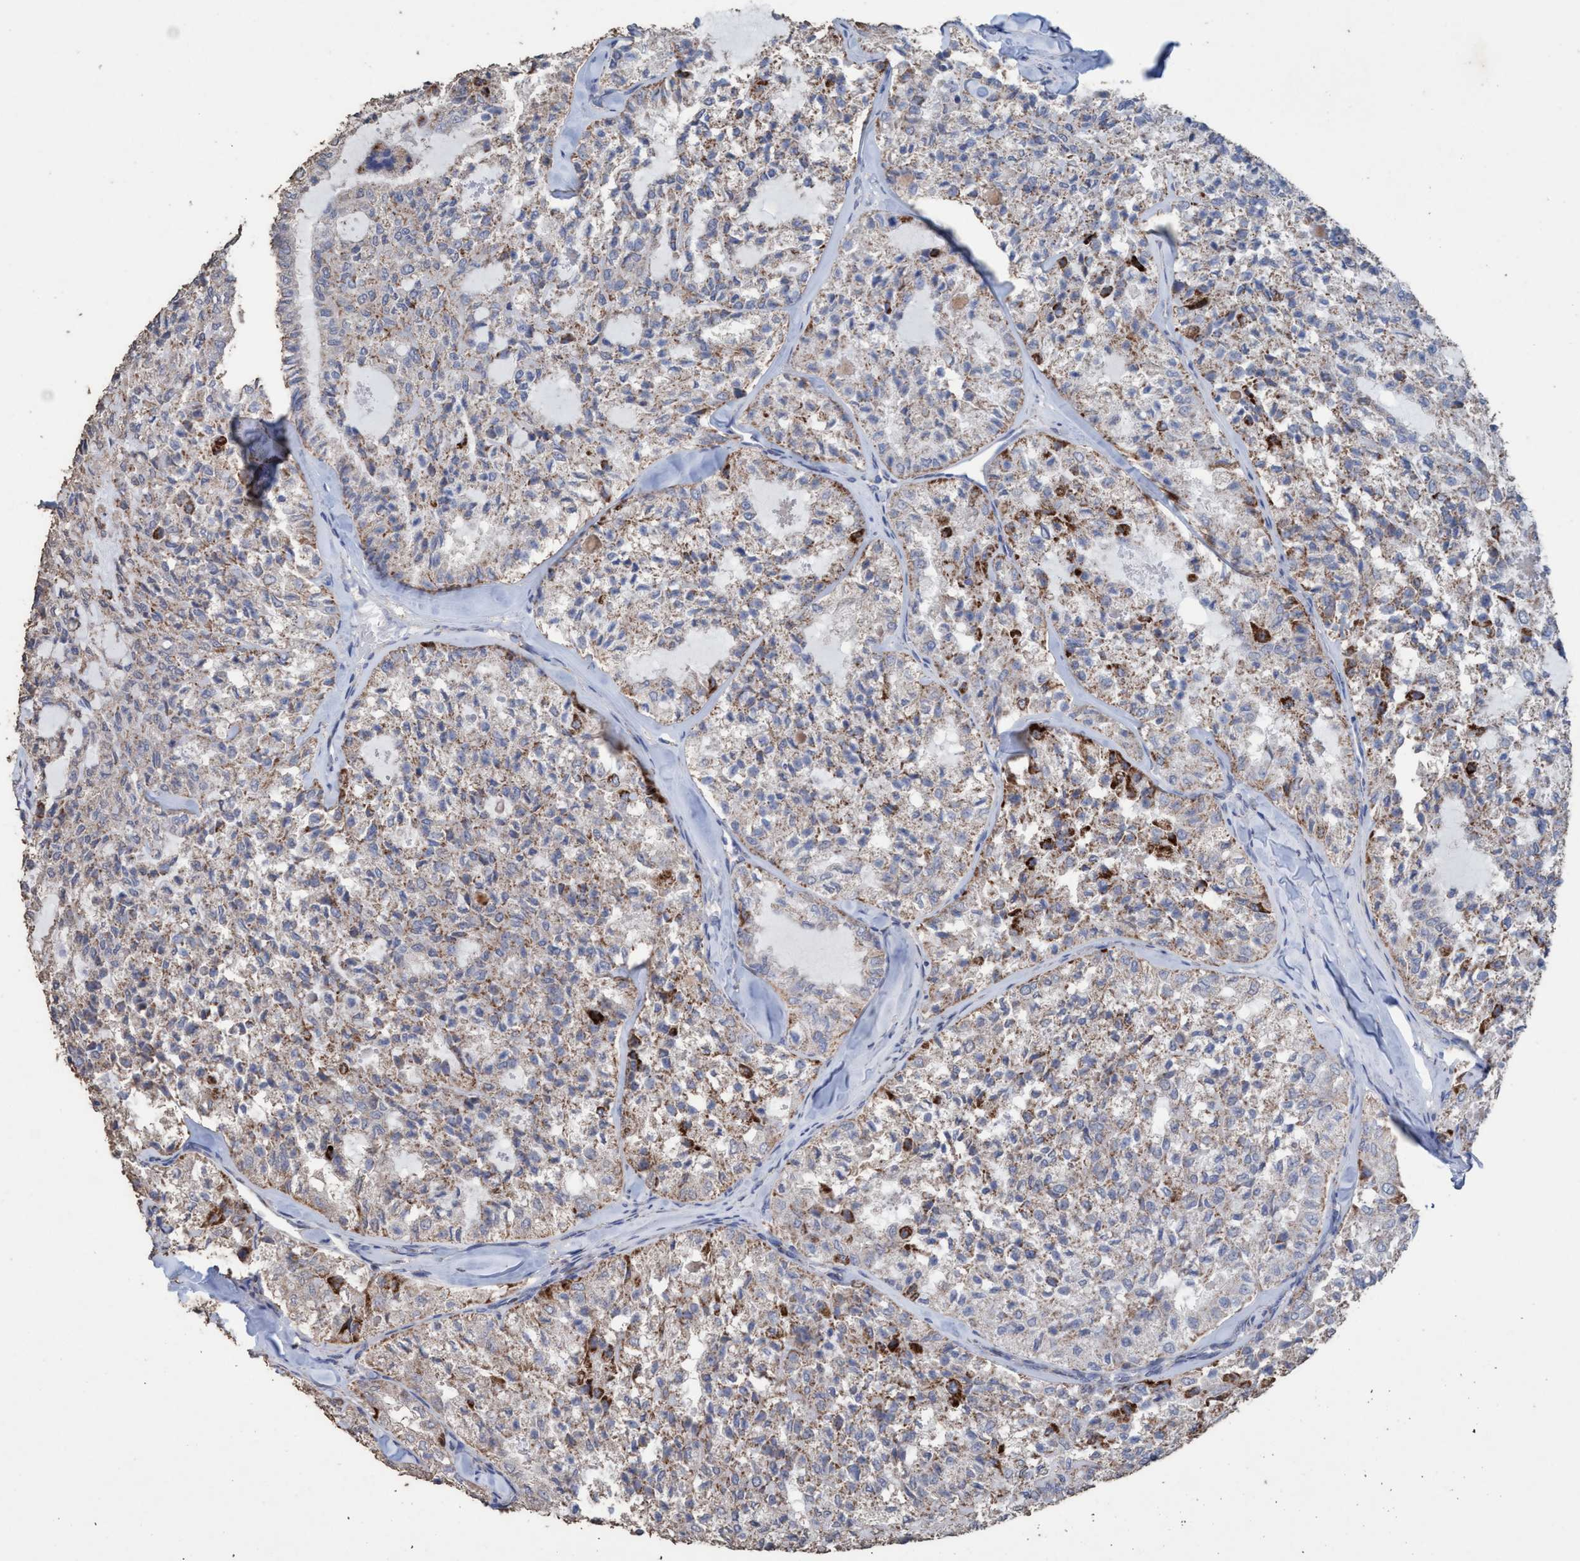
{"staining": {"intensity": "weak", "quantity": "25%-75%", "location": "cytoplasmic/membranous"}, "tissue": "thyroid cancer", "cell_type": "Tumor cells", "image_type": "cancer", "snomed": [{"axis": "morphology", "description": "Follicular adenoma carcinoma, NOS"}, {"axis": "topography", "description": "Thyroid gland"}], "caption": "A histopathology image of human thyroid cancer stained for a protein reveals weak cytoplasmic/membranous brown staining in tumor cells. Ihc stains the protein of interest in brown and the nuclei are stained blue.", "gene": "RSAD1", "patient": {"sex": "male", "age": 75}}